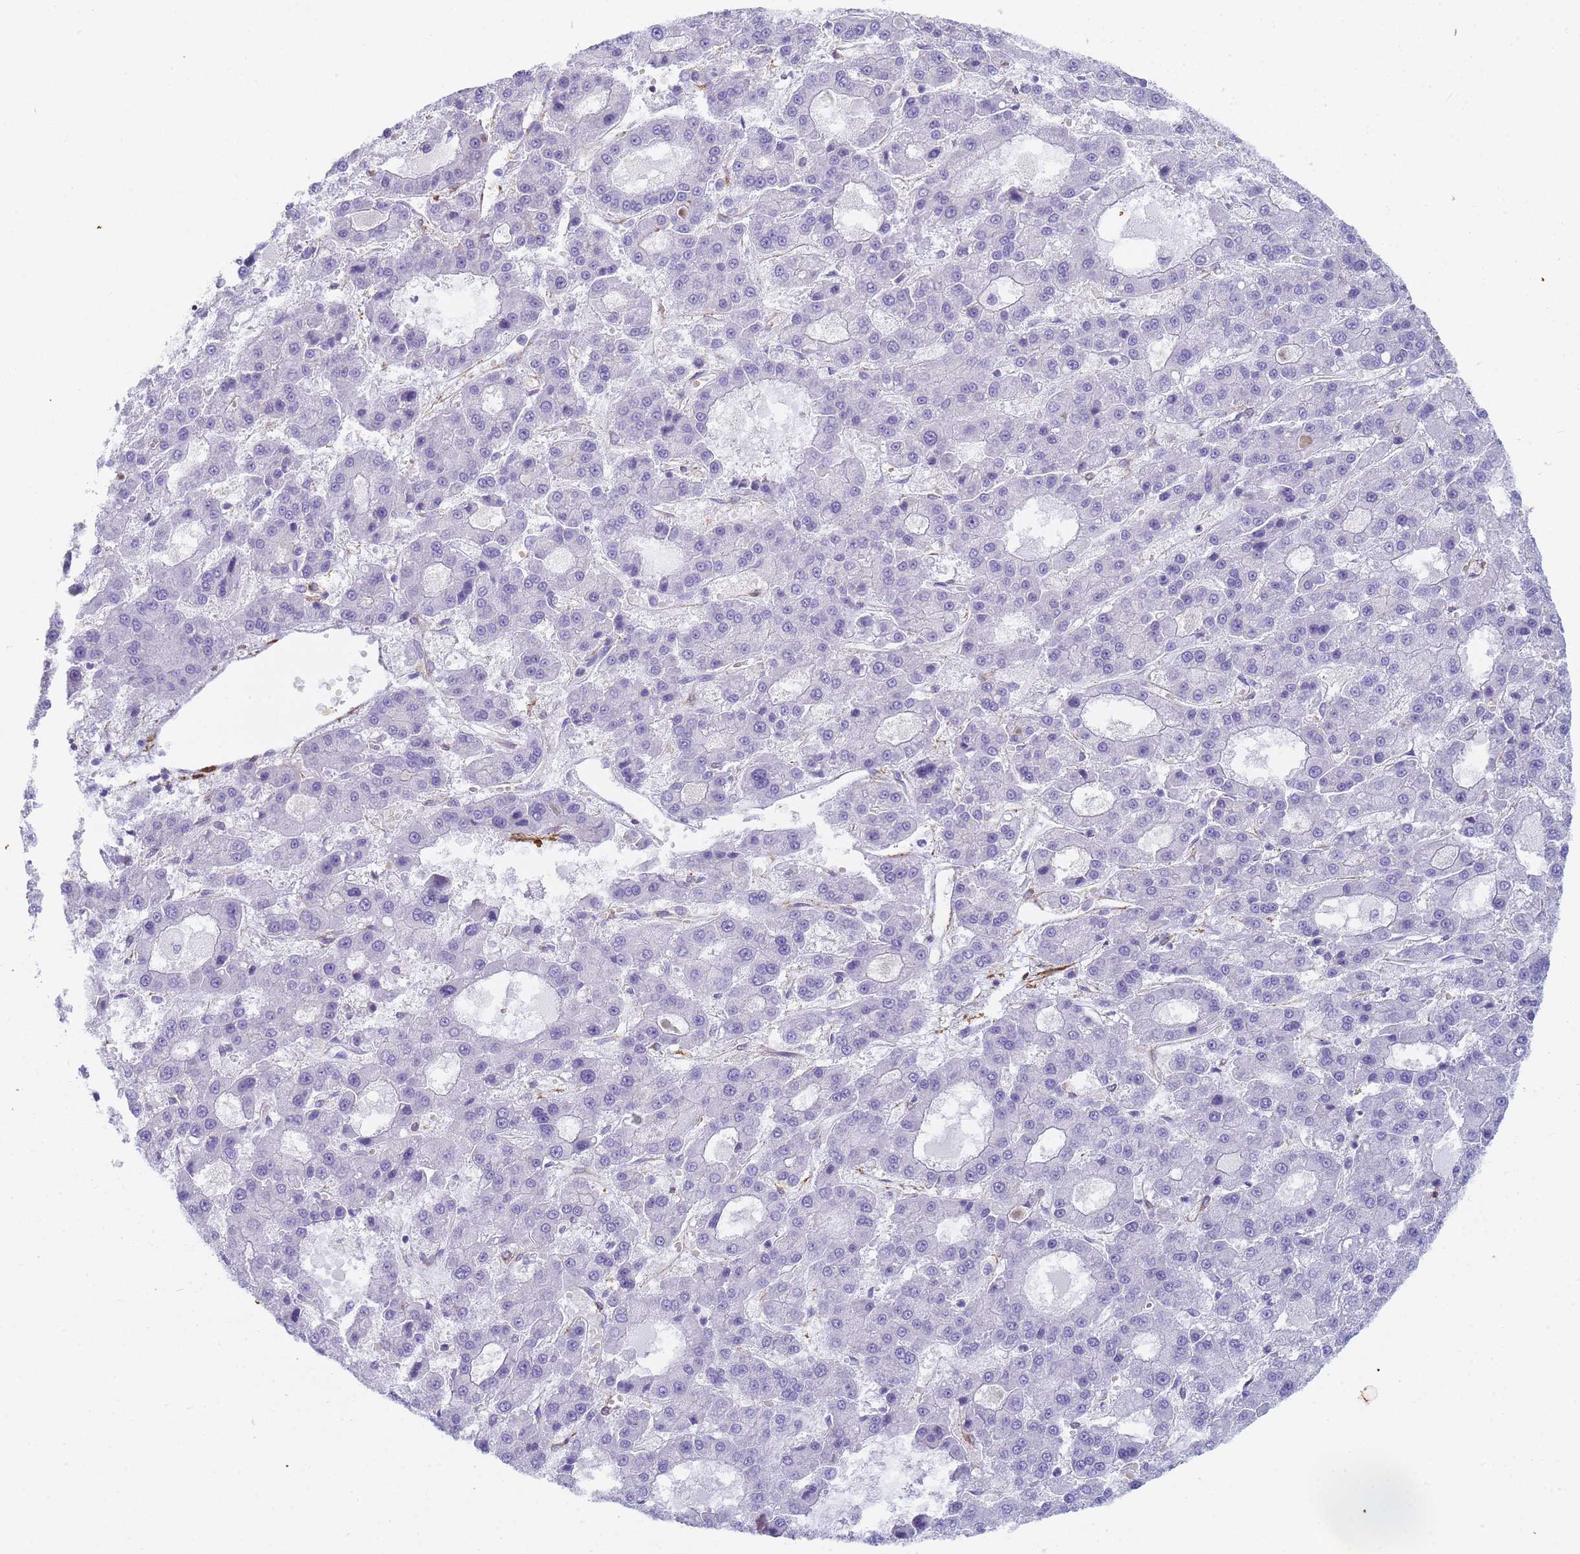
{"staining": {"intensity": "negative", "quantity": "none", "location": "none"}, "tissue": "liver cancer", "cell_type": "Tumor cells", "image_type": "cancer", "snomed": [{"axis": "morphology", "description": "Carcinoma, Hepatocellular, NOS"}, {"axis": "topography", "description": "Liver"}], "caption": "Immunohistochemistry (IHC) image of human liver cancer stained for a protein (brown), which displays no positivity in tumor cells.", "gene": "TPM1", "patient": {"sex": "male", "age": 70}}